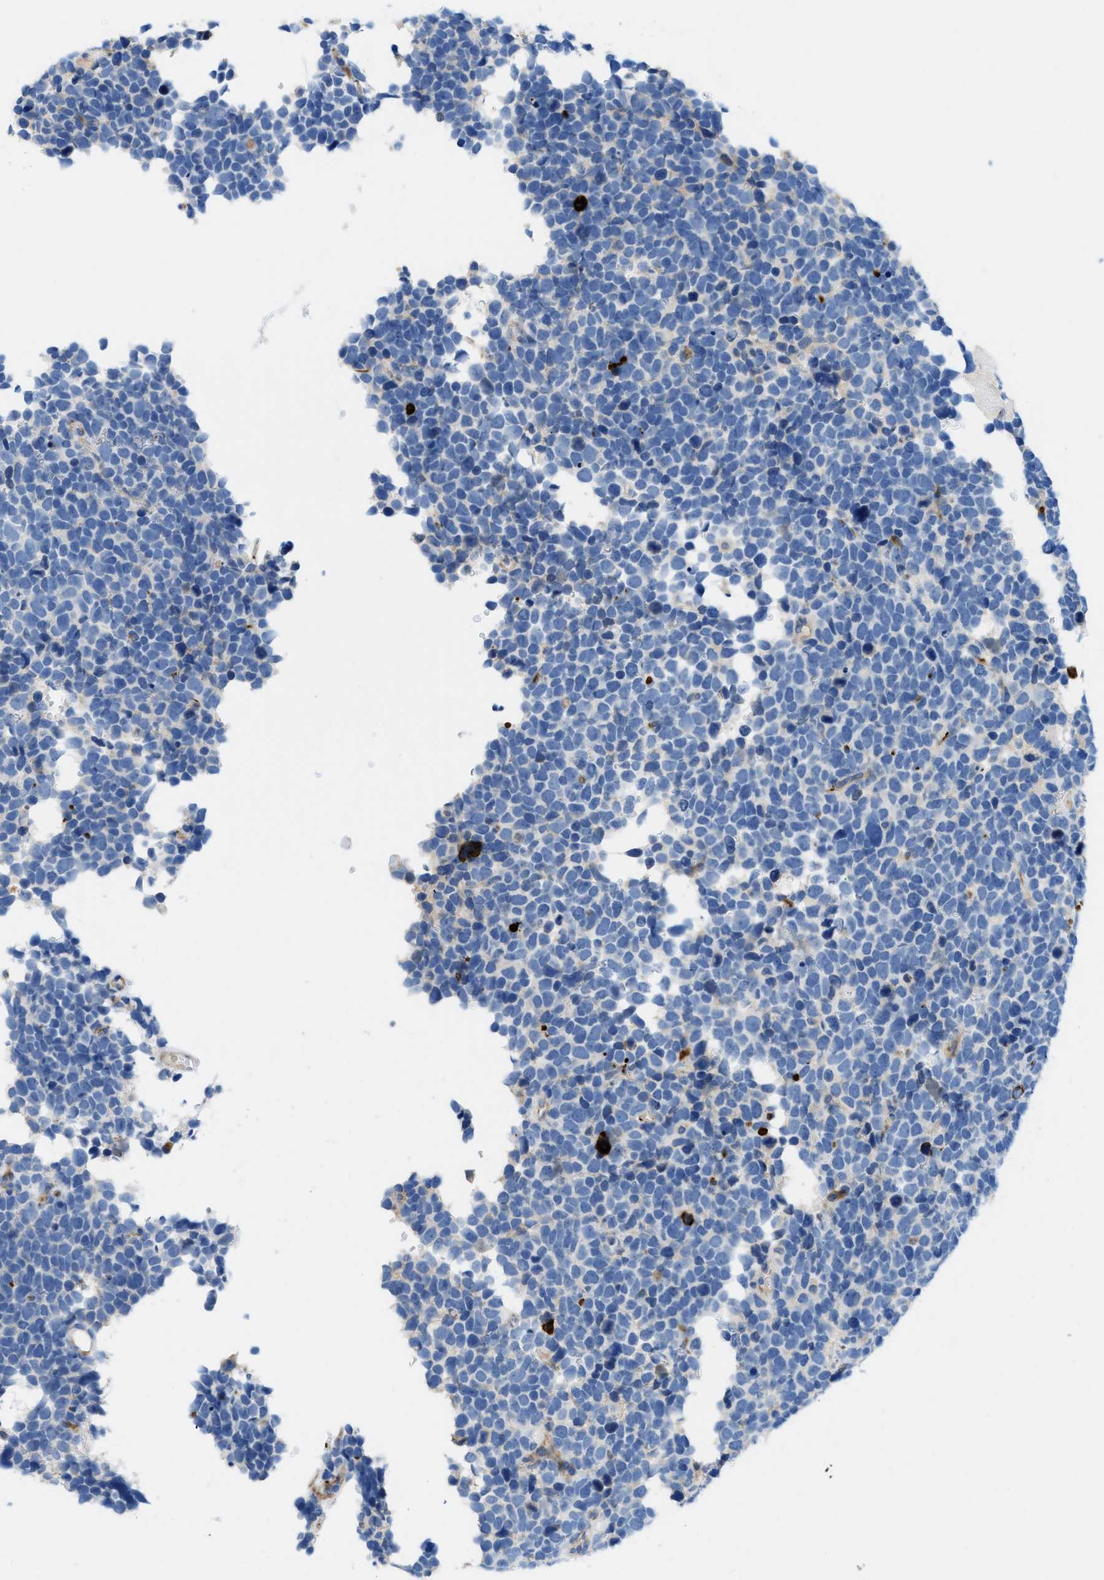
{"staining": {"intensity": "negative", "quantity": "none", "location": "none"}, "tissue": "urothelial cancer", "cell_type": "Tumor cells", "image_type": "cancer", "snomed": [{"axis": "morphology", "description": "Urothelial carcinoma, High grade"}, {"axis": "topography", "description": "Urinary bladder"}], "caption": "Tumor cells show no significant protein expression in urothelial cancer. Nuclei are stained in blue.", "gene": "XCR1", "patient": {"sex": "female", "age": 82}}